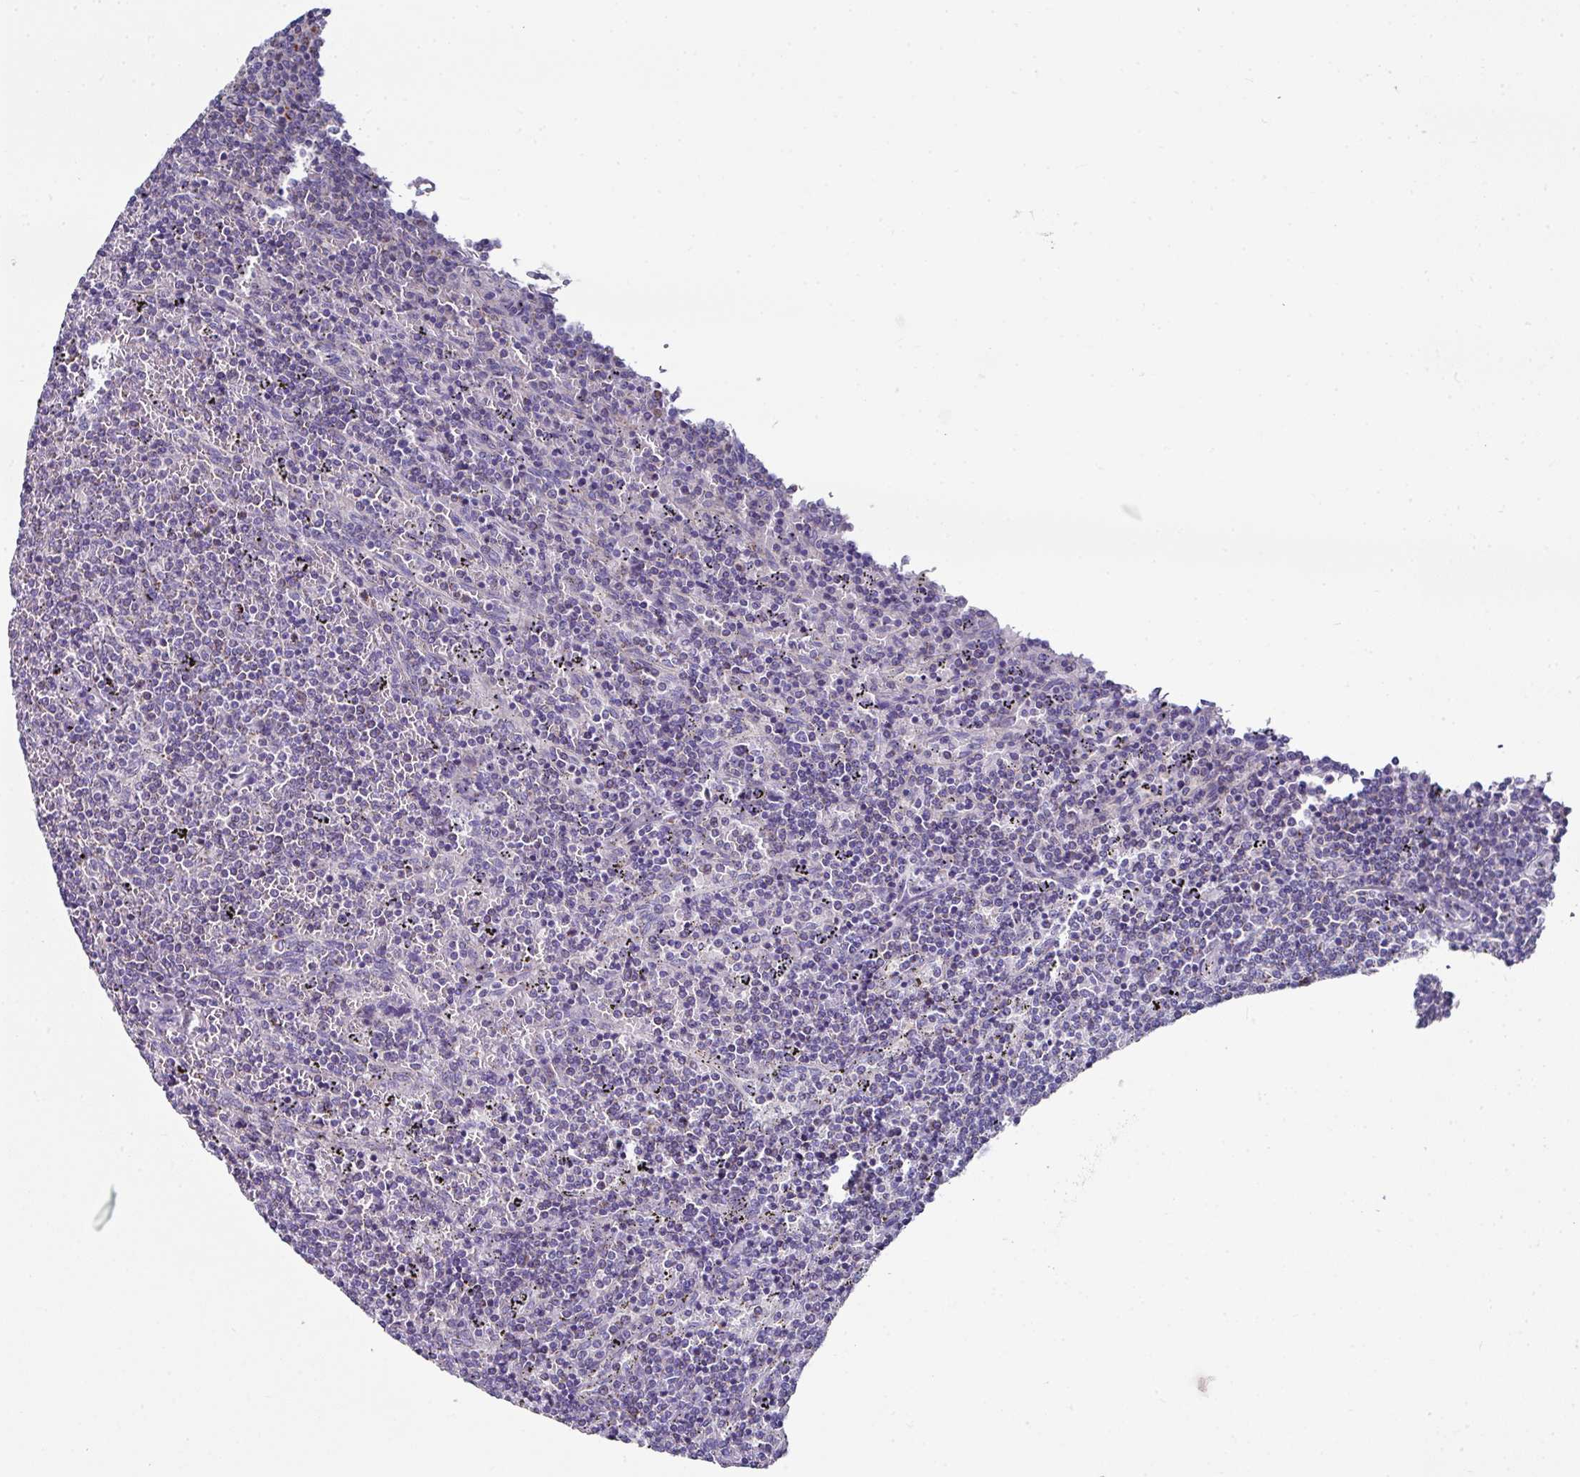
{"staining": {"intensity": "negative", "quantity": "none", "location": "none"}, "tissue": "lymphoma", "cell_type": "Tumor cells", "image_type": "cancer", "snomed": [{"axis": "morphology", "description": "Malignant lymphoma, non-Hodgkin's type, Low grade"}, {"axis": "topography", "description": "Spleen"}], "caption": "Immunohistochemistry (IHC) photomicrograph of human lymphoma stained for a protein (brown), which displays no positivity in tumor cells.", "gene": "CLDN1", "patient": {"sex": "female", "age": 50}}